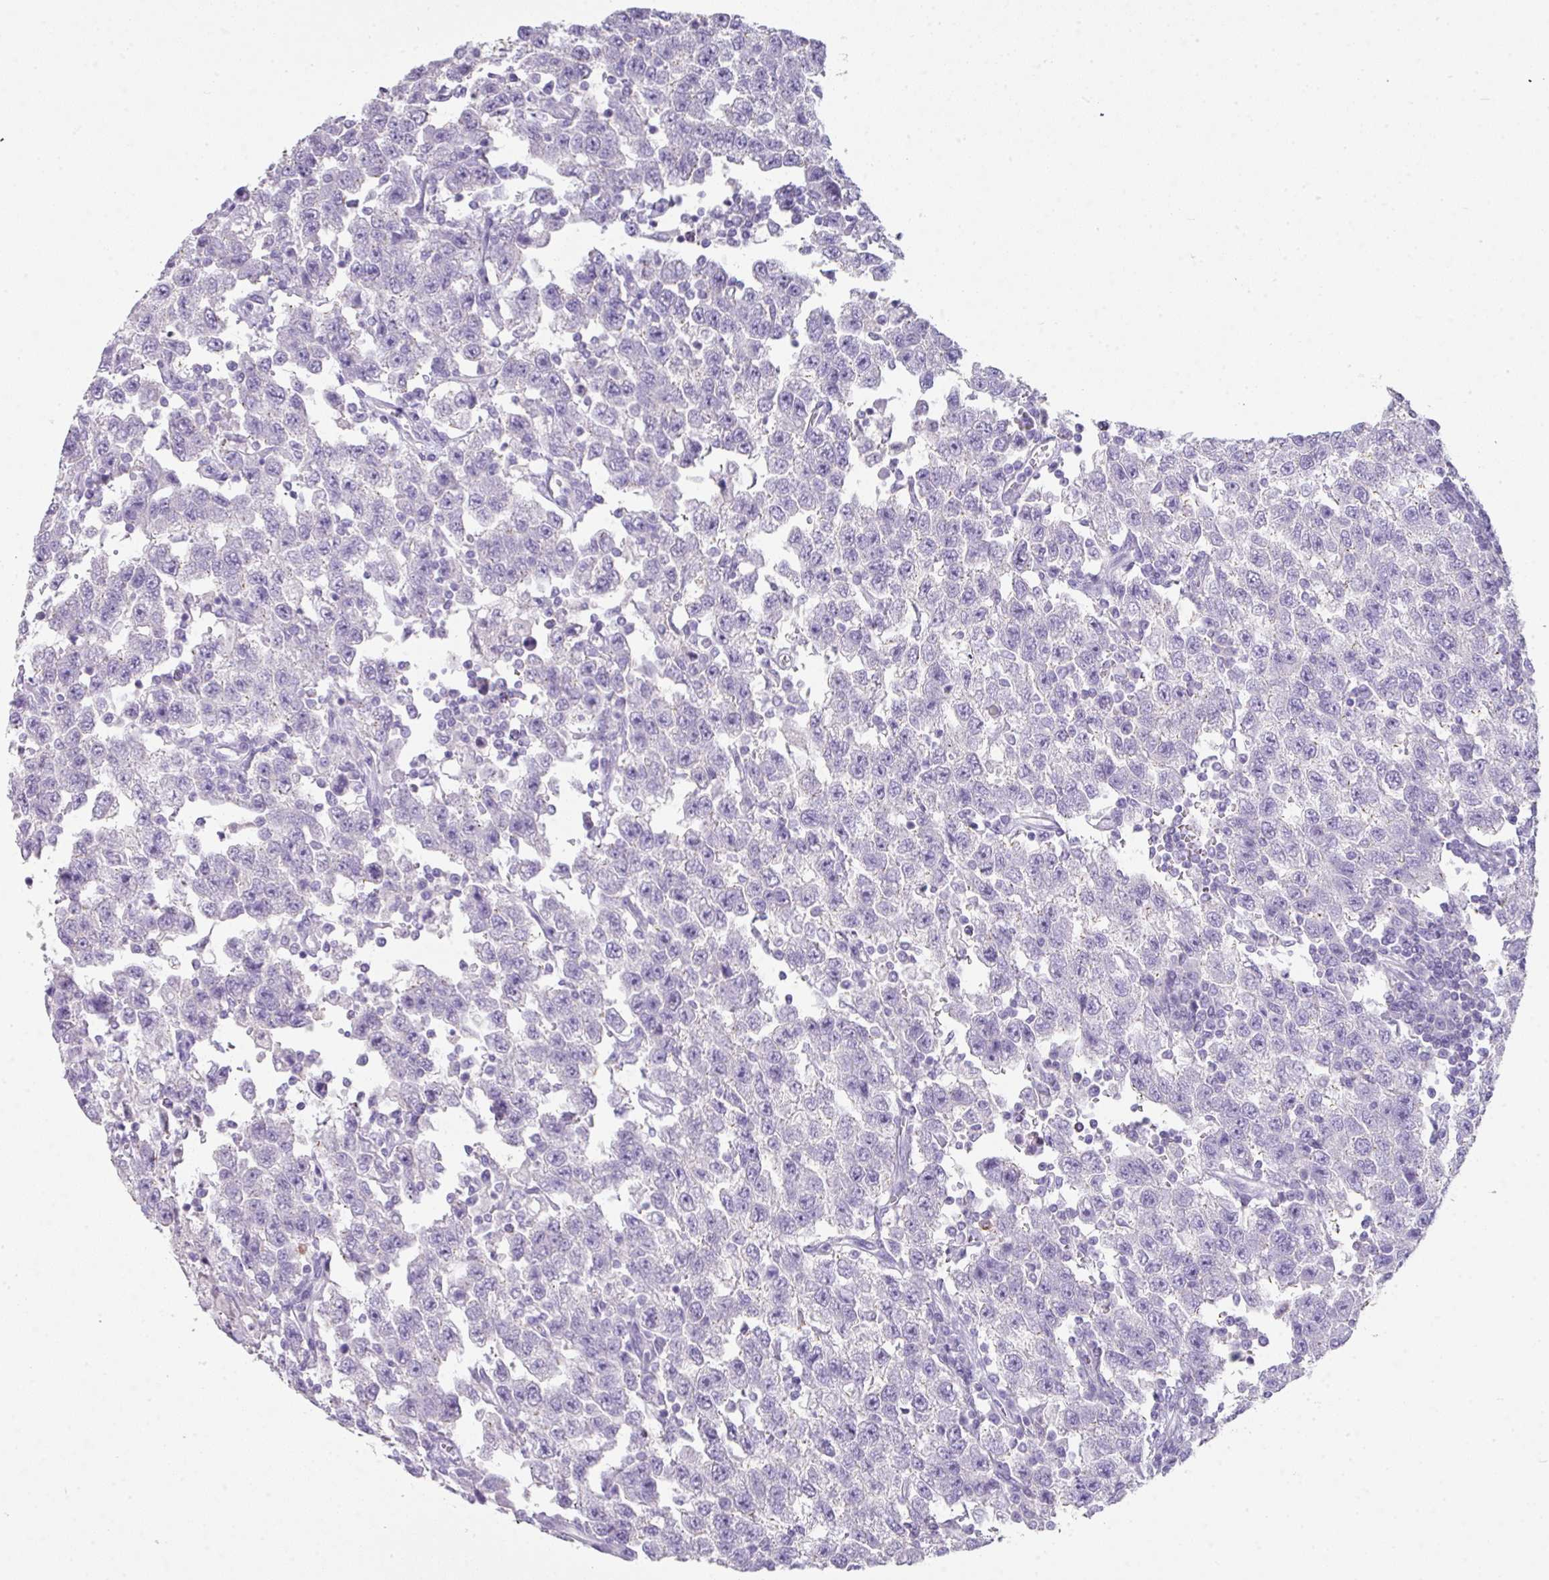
{"staining": {"intensity": "negative", "quantity": "none", "location": "none"}, "tissue": "testis cancer", "cell_type": "Tumor cells", "image_type": "cancer", "snomed": [{"axis": "morphology", "description": "Seminoma, NOS"}, {"axis": "topography", "description": "Testis"}], "caption": "The IHC histopathology image has no significant expression in tumor cells of testis seminoma tissue.", "gene": "GLI4", "patient": {"sex": "male", "age": 41}}